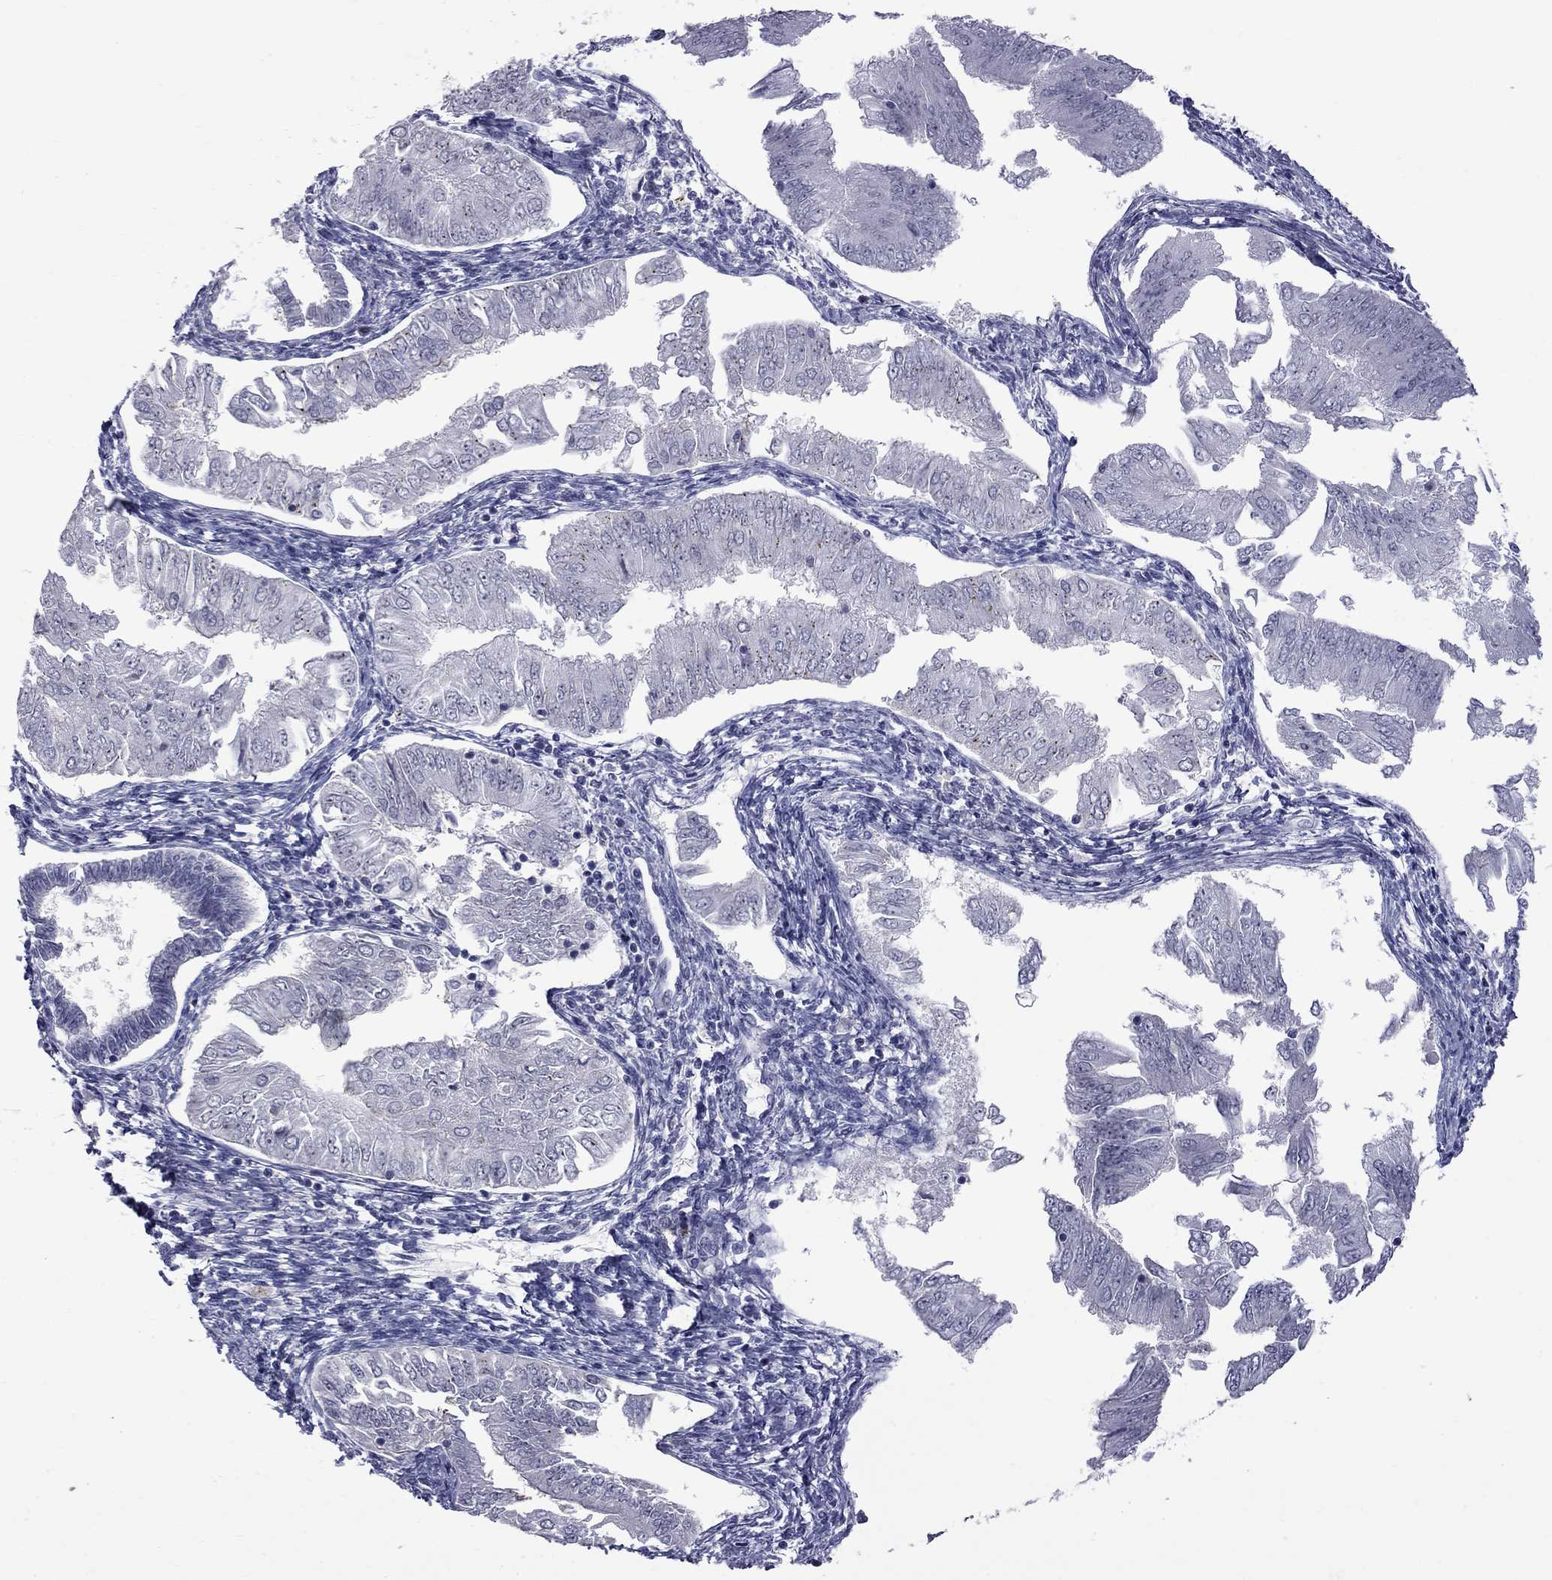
{"staining": {"intensity": "negative", "quantity": "none", "location": "none"}, "tissue": "endometrial cancer", "cell_type": "Tumor cells", "image_type": "cancer", "snomed": [{"axis": "morphology", "description": "Adenocarcinoma, NOS"}, {"axis": "topography", "description": "Endometrium"}], "caption": "High power microscopy micrograph of an immunohistochemistry (IHC) photomicrograph of adenocarcinoma (endometrial), revealing no significant expression in tumor cells.", "gene": "GSG1L", "patient": {"sex": "female", "age": 53}}